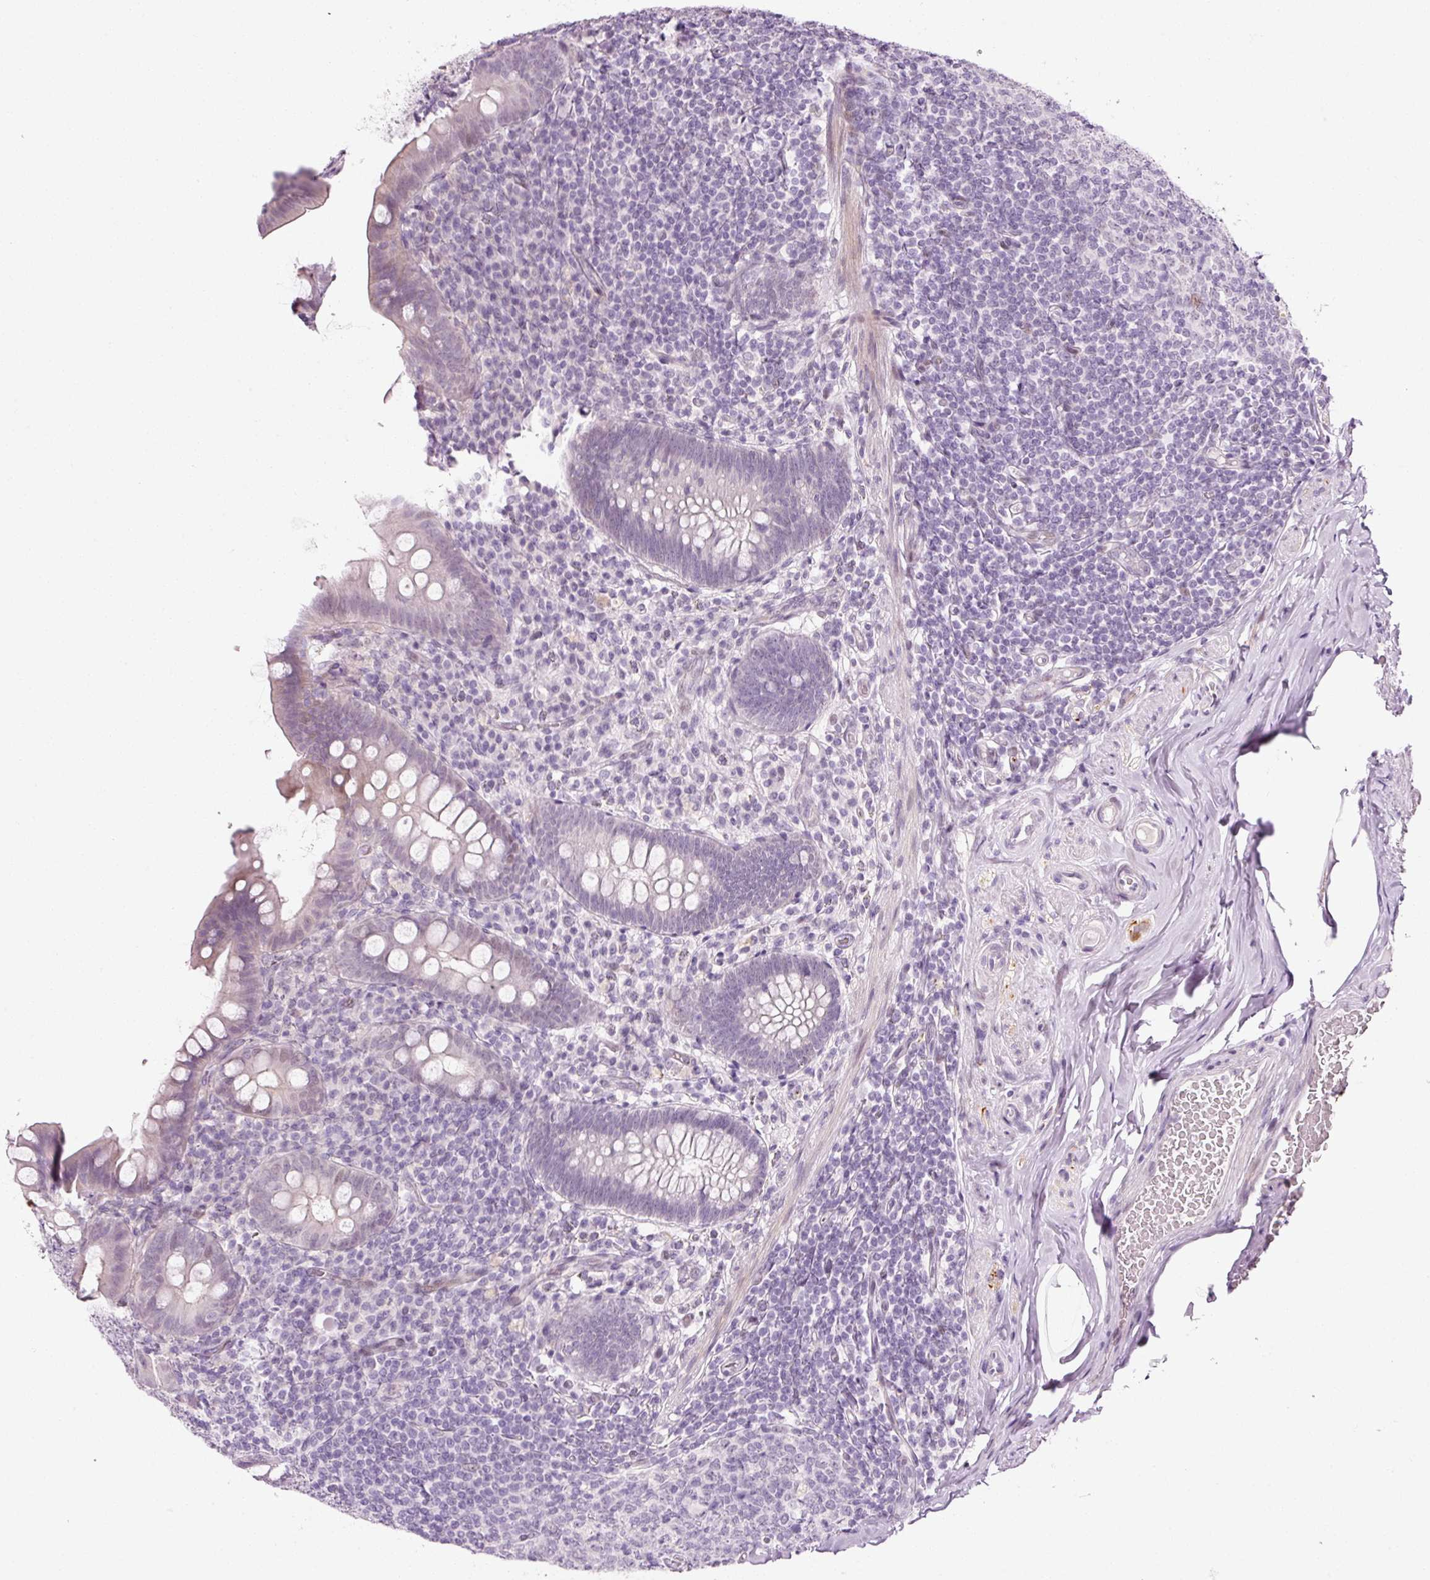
{"staining": {"intensity": "weak", "quantity": "<25%", "location": "nuclear"}, "tissue": "appendix", "cell_type": "Glandular cells", "image_type": "normal", "snomed": [{"axis": "morphology", "description": "Normal tissue, NOS"}, {"axis": "topography", "description": "Appendix"}], "caption": "Immunohistochemistry of benign human appendix reveals no expression in glandular cells.", "gene": "ANKRD20A1", "patient": {"sex": "male", "age": 71}}